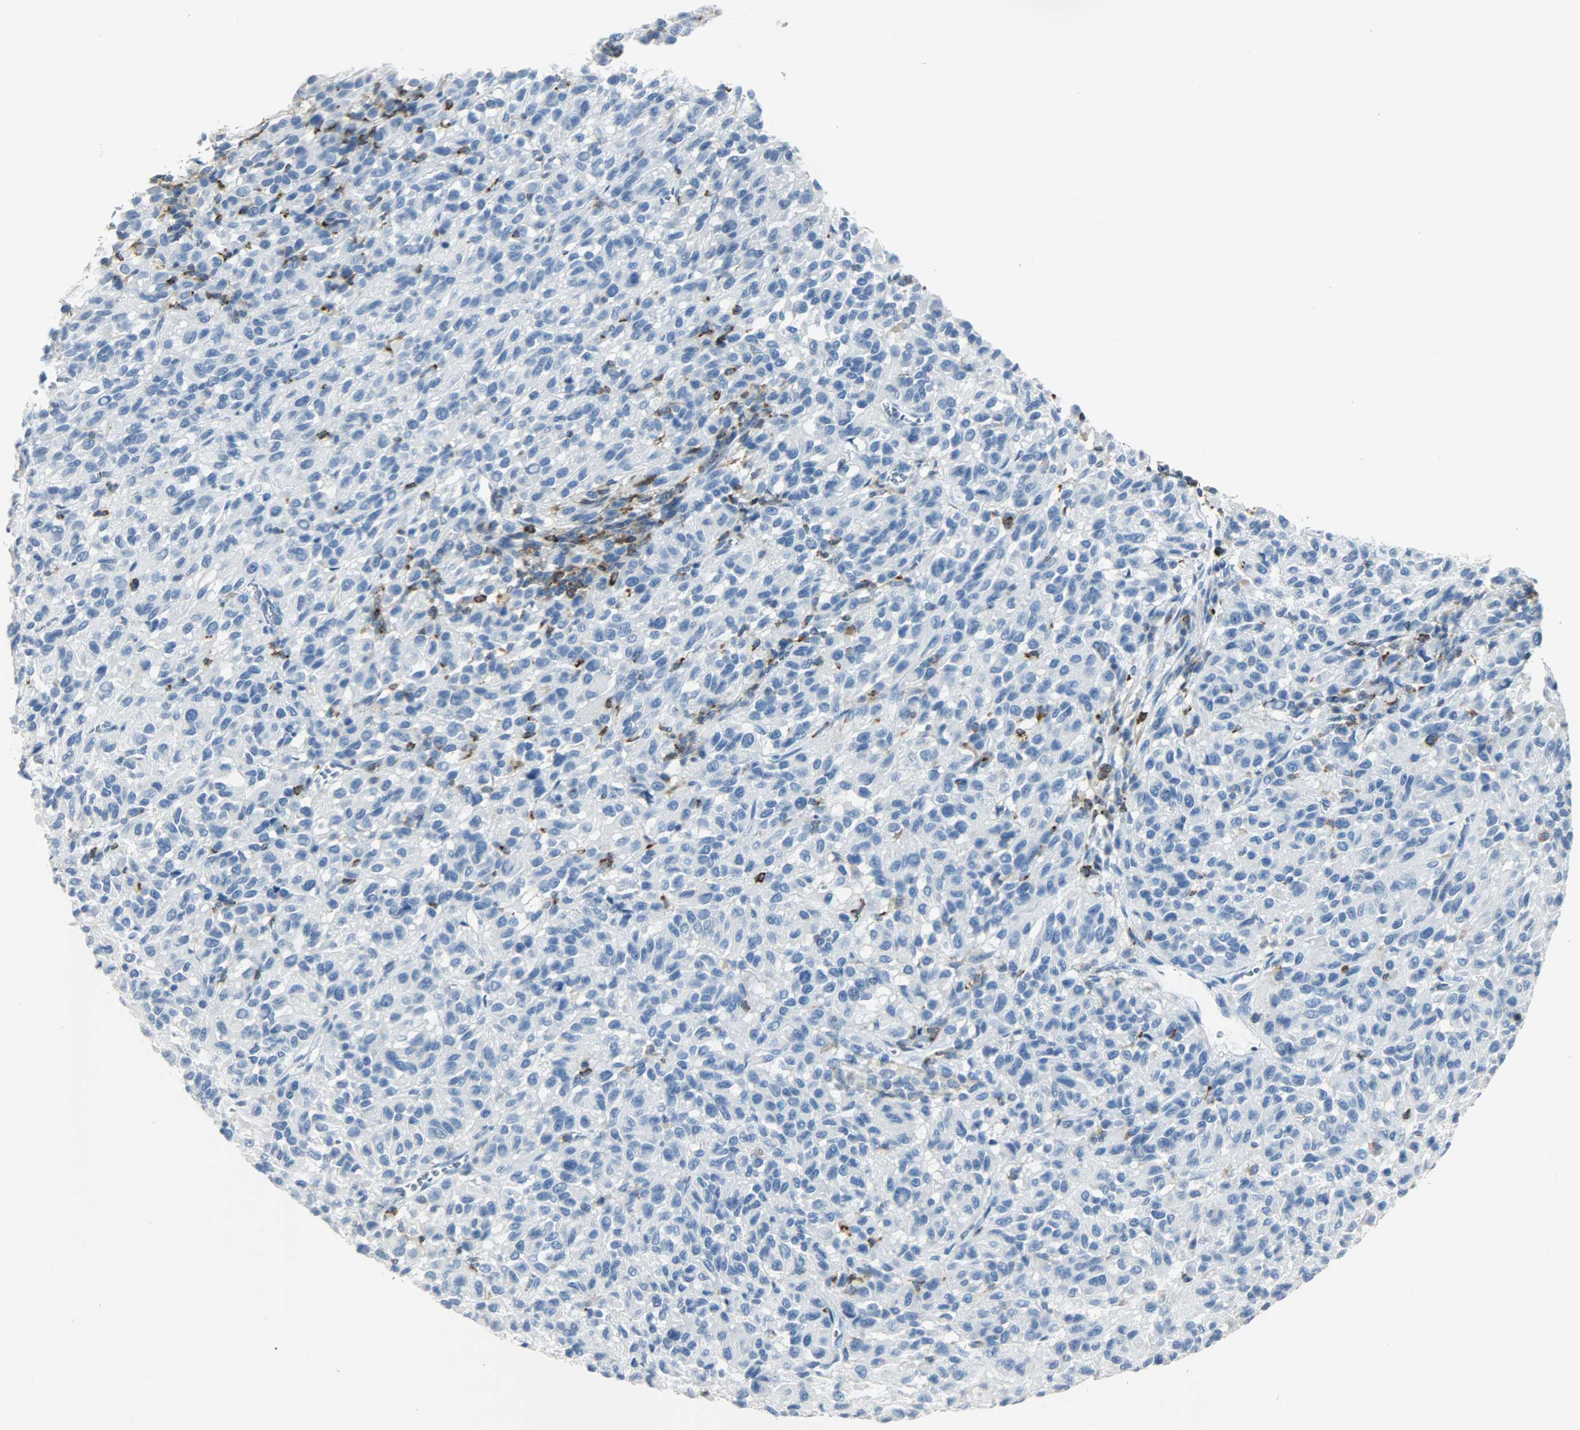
{"staining": {"intensity": "negative", "quantity": "none", "location": "none"}, "tissue": "melanoma", "cell_type": "Tumor cells", "image_type": "cancer", "snomed": [{"axis": "morphology", "description": "Malignant melanoma, Metastatic site"}, {"axis": "topography", "description": "Lung"}], "caption": "A photomicrograph of human malignant melanoma (metastatic site) is negative for staining in tumor cells. The staining is performed using DAB (3,3'-diaminobenzidine) brown chromogen with nuclei counter-stained in using hematoxylin.", "gene": "PTPN6", "patient": {"sex": "male", "age": 64}}